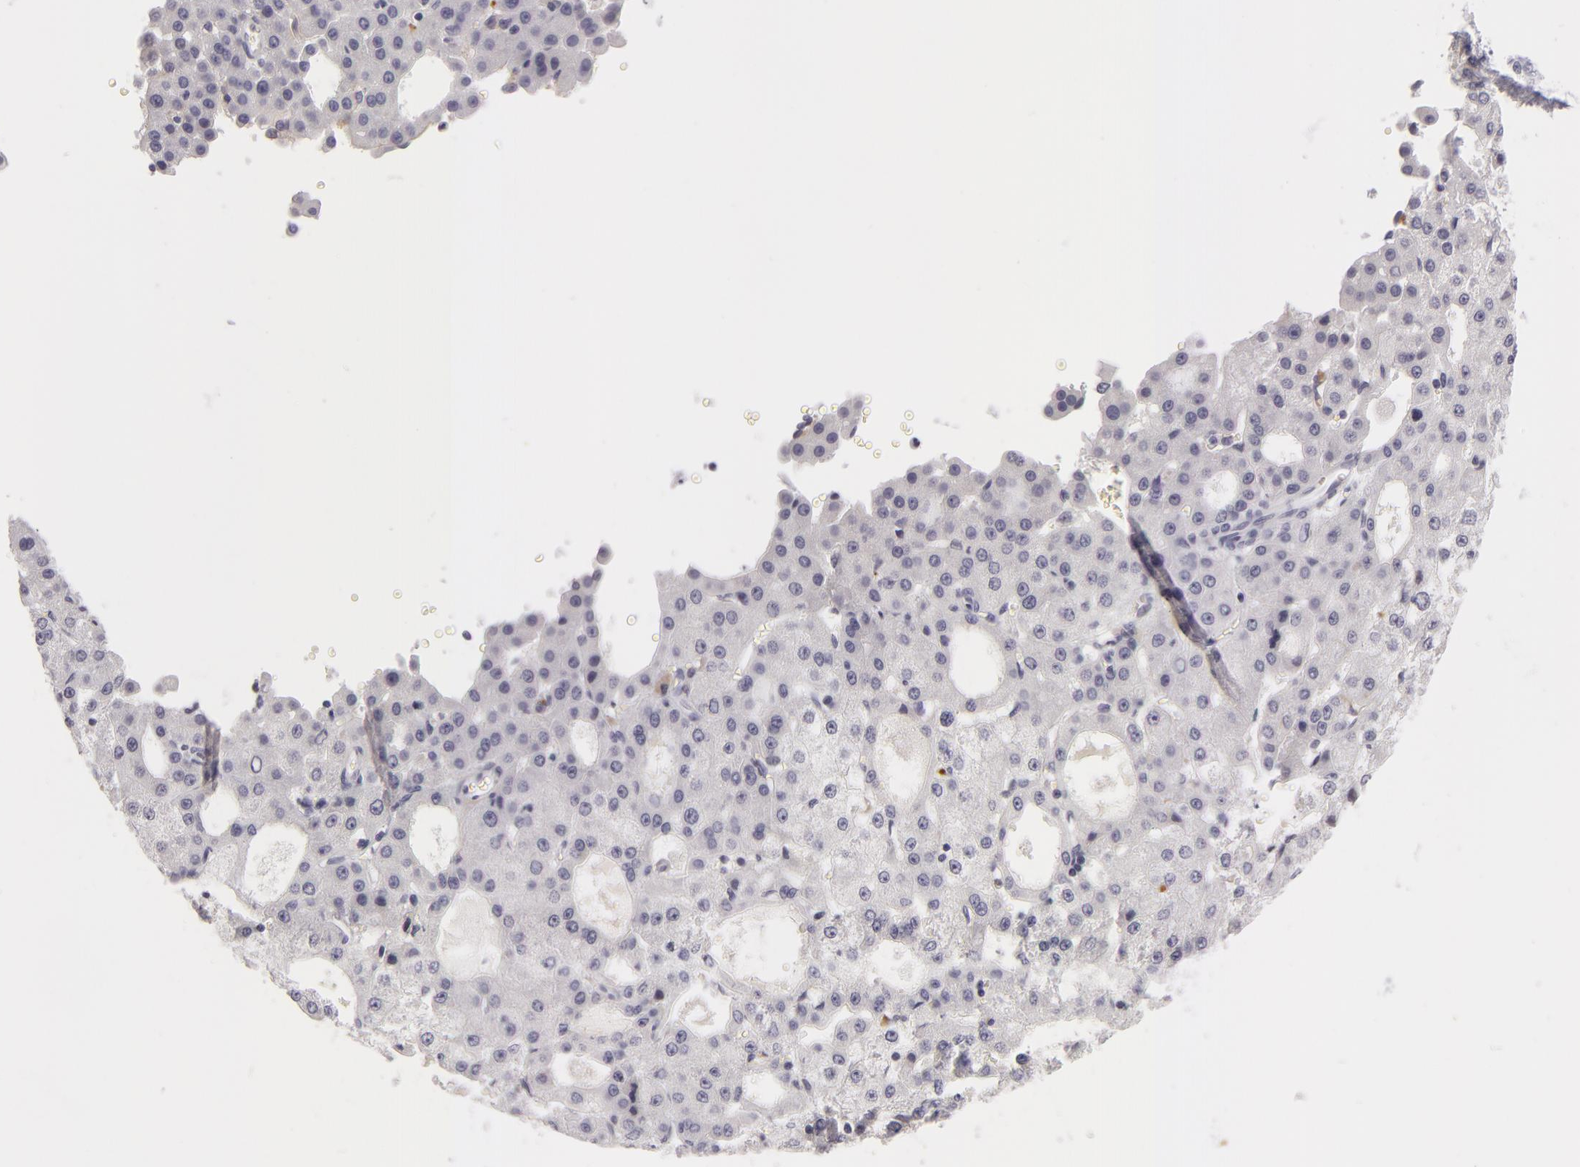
{"staining": {"intensity": "negative", "quantity": "none", "location": "none"}, "tissue": "liver cancer", "cell_type": "Tumor cells", "image_type": "cancer", "snomed": [{"axis": "morphology", "description": "Carcinoma, Hepatocellular, NOS"}, {"axis": "topography", "description": "Liver"}], "caption": "Hepatocellular carcinoma (liver) was stained to show a protein in brown. There is no significant staining in tumor cells. (Immunohistochemistry, brightfield microscopy, high magnification).", "gene": "NLGN4X", "patient": {"sex": "male", "age": 47}}